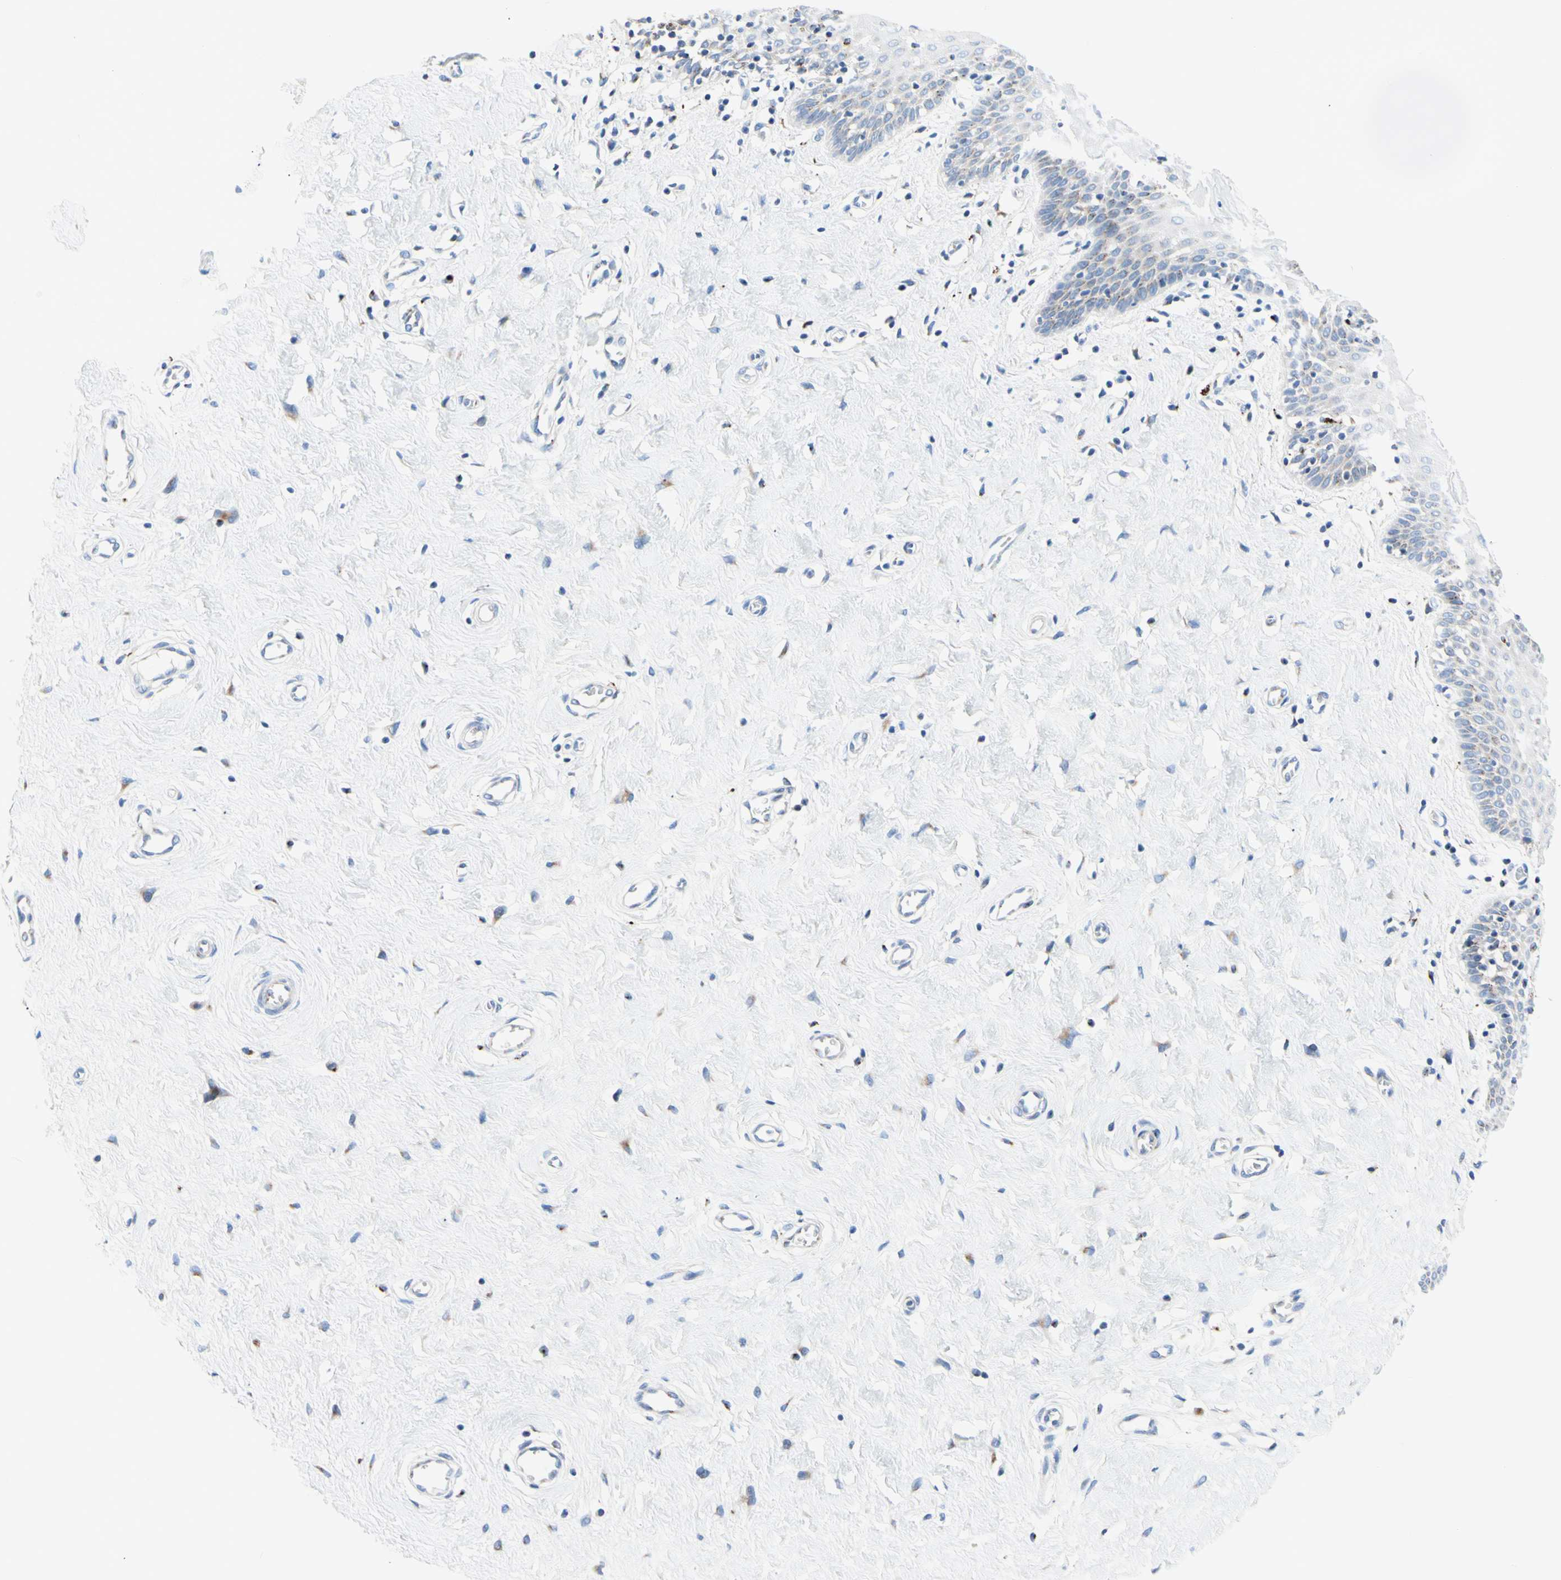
{"staining": {"intensity": "weak", "quantity": ">75%", "location": "cytoplasmic/membranous"}, "tissue": "cervix", "cell_type": "Glandular cells", "image_type": "normal", "snomed": [{"axis": "morphology", "description": "Normal tissue, NOS"}, {"axis": "topography", "description": "Cervix"}], "caption": "Protein expression by immunohistochemistry displays weak cytoplasmic/membranous expression in approximately >75% of glandular cells in benign cervix.", "gene": "GALNT2", "patient": {"sex": "female", "age": 55}}